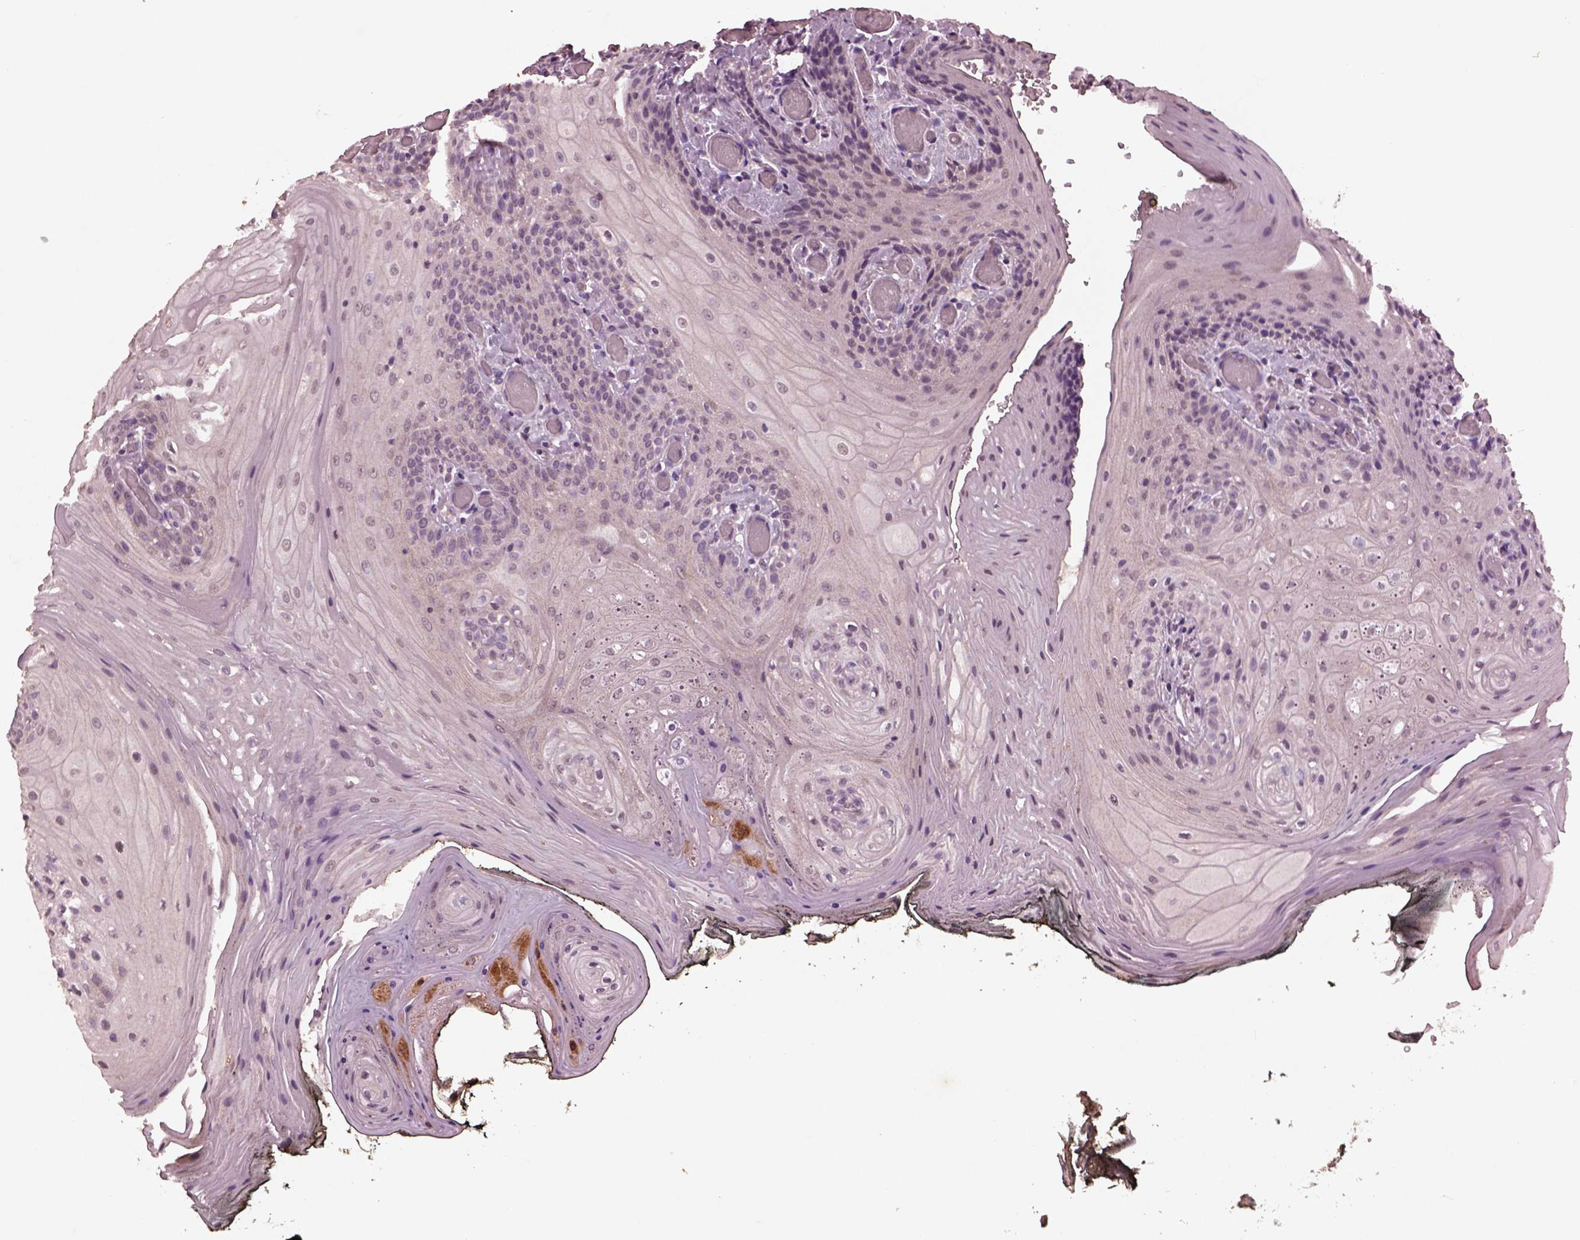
{"staining": {"intensity": "negative", "quantity": "none", "location": "none"}, "tissue": "oral mucosa", "cell_type": "Squamous epithelial cells", "image_type": "normal", "snomed": [{"axis": "morphology", "description": "Normal tissue, NOS"}, {"axis": "topography", "description": "Oral tissue"}], "caption": "Immunohistochemical staining of benign oral mucosa displays no significant positivity in squamous epithelial cells. Nuclei are stained in blue.", "gene": "IL18RAP", "patient": {"sex": "male", "age": 9}}